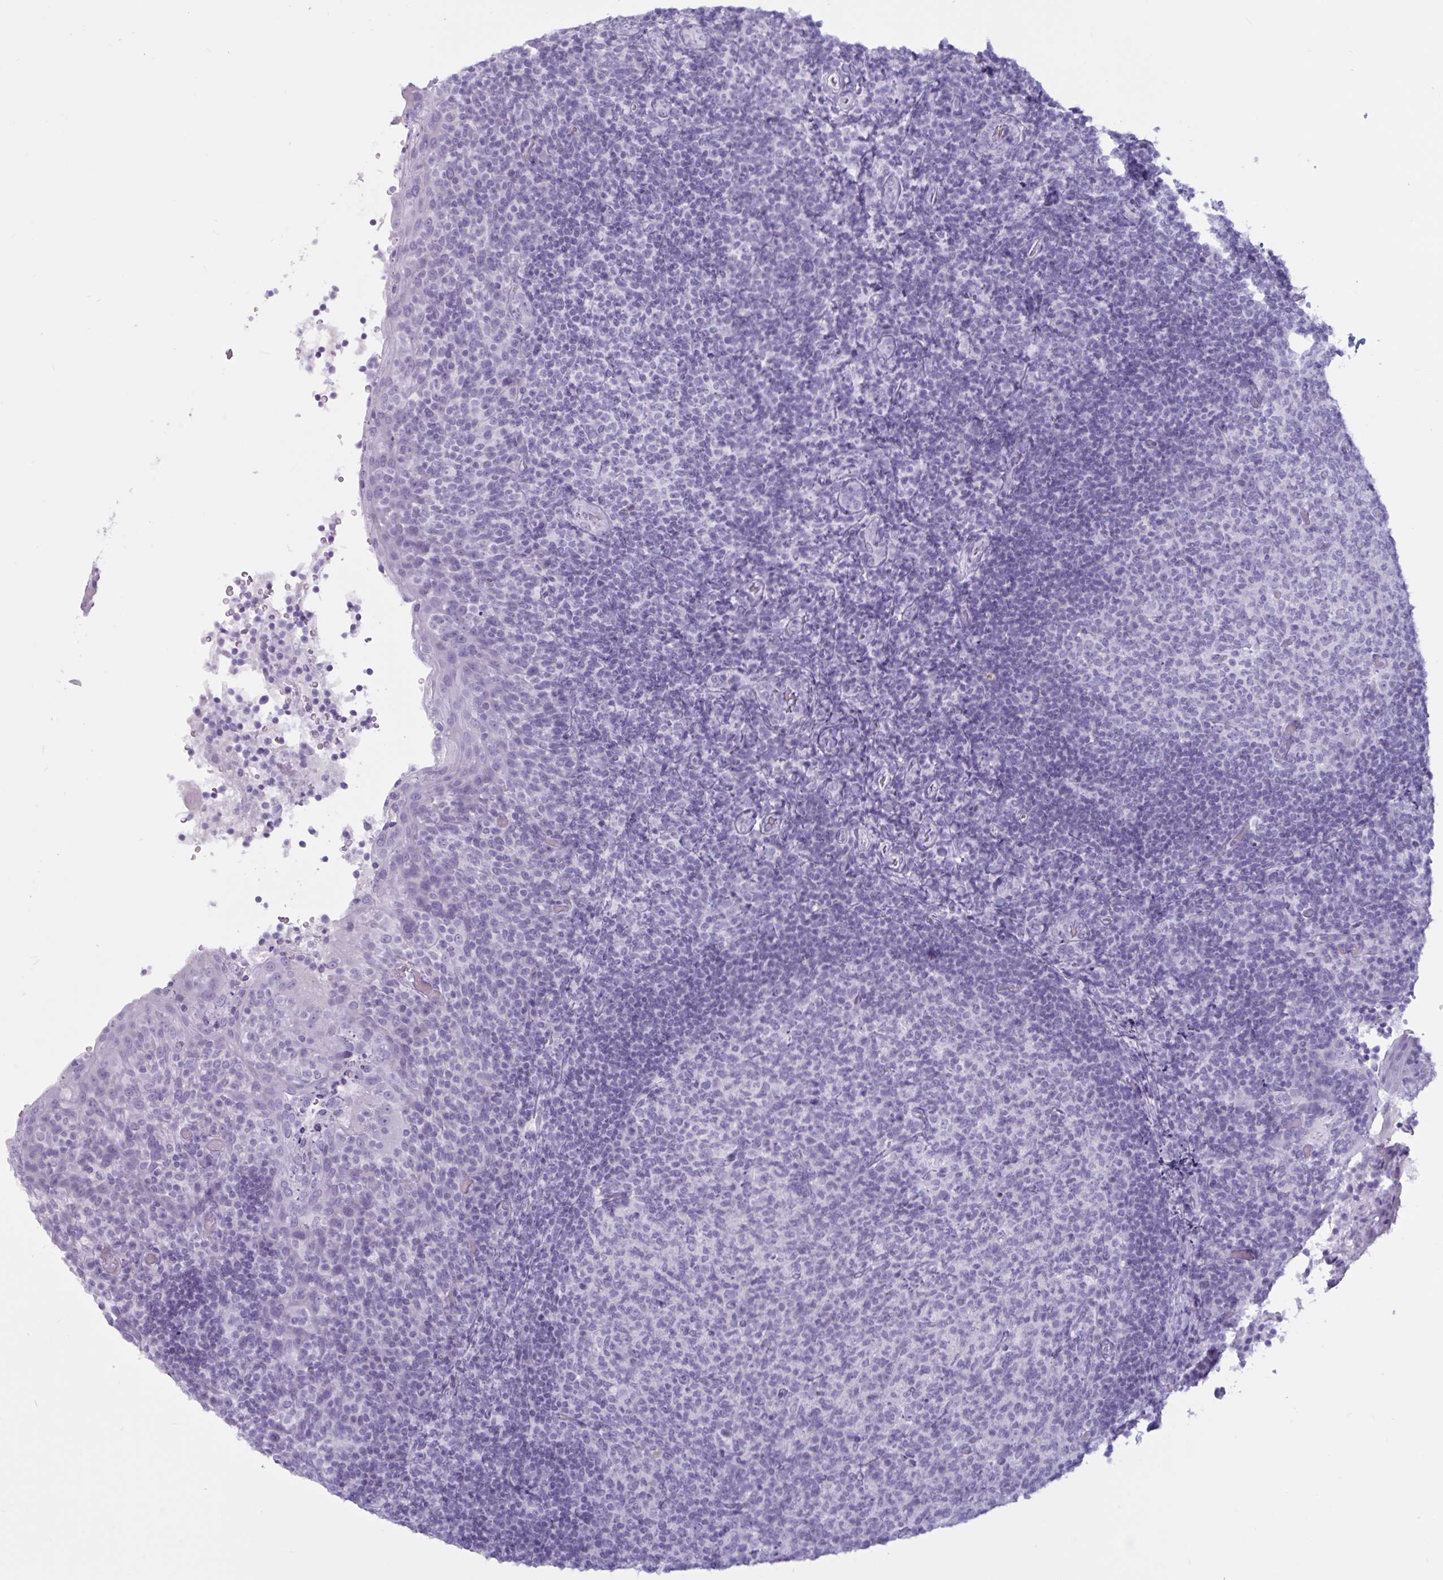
{"staining": {"intensity": "negative", "quantity": "none", "location": "none"}, "tissue": "tonsil", "cell_type": "Germinal center cells", "image_type": "normal", "snomed": [{"axis": "morphology", "description": "Normal tissue, NOS"}, {"axis": "topography", "description": "Tonsil"}], "caption": "Germinal center cells show no significant protein expression in benign tonsil.", "gene": "BBS10", "patient": {"sex": "female", "age": 10}}